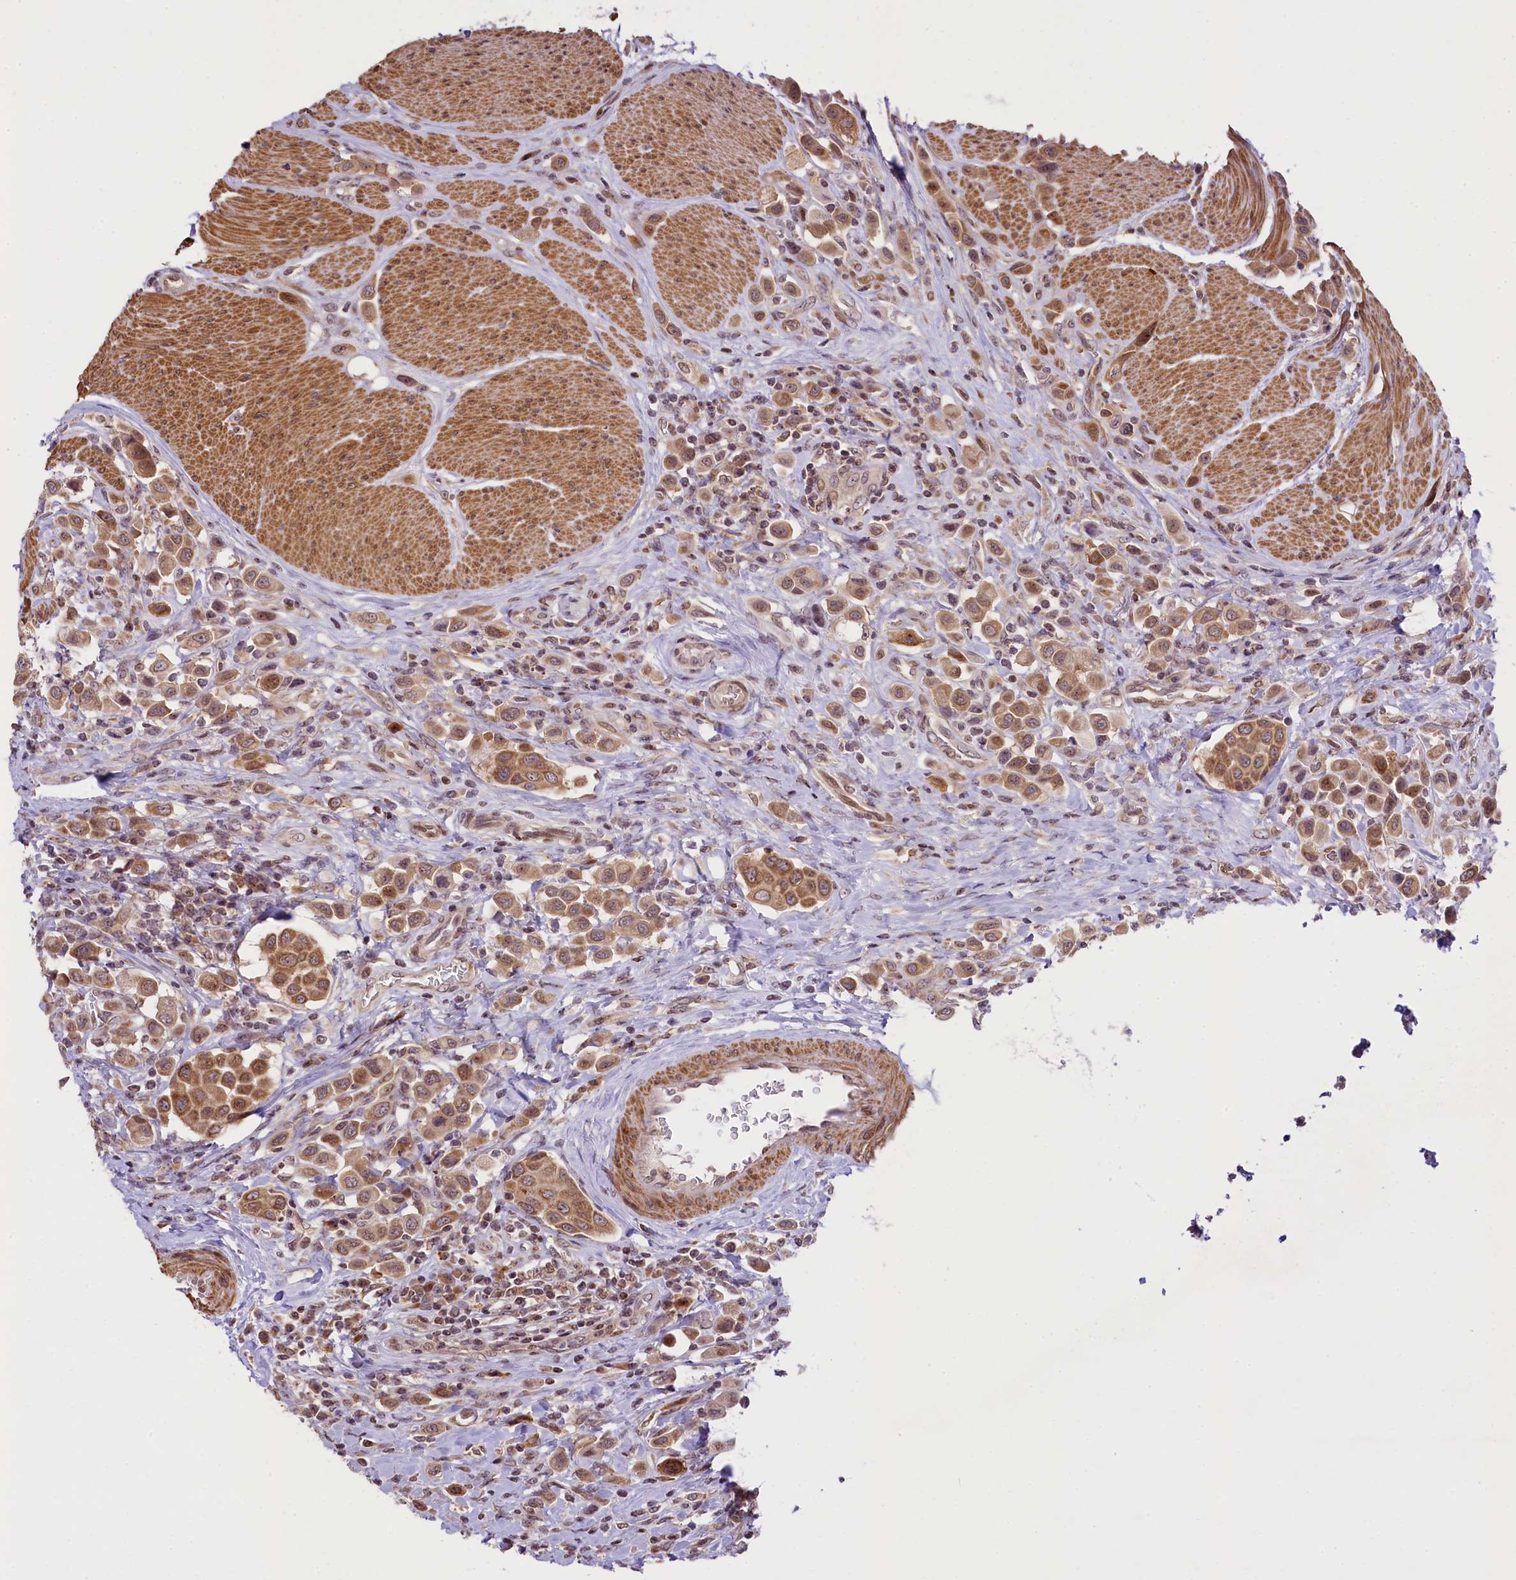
{"staining": {"intensity": "moderate", "quantity": ">75%", "location": "cytoplasmic/membranous"}, "tissue": "urothelial cancer", "cell_type": "Tumor cells", "image_type": "cancer", "snomed": [{"axis": "morphology", "description": "Urothelial carcinoma, High grade"}, {"axis": "topography", "description": "Urinary bladder"}], "caption": "High-grade urothelial carcinoma stained for a protein demonstrates moderate cytoplasmic/membranous positivity in tumor cells.", "gene": "RBBP8", "patient": {"sex": "male", "age": 50}}